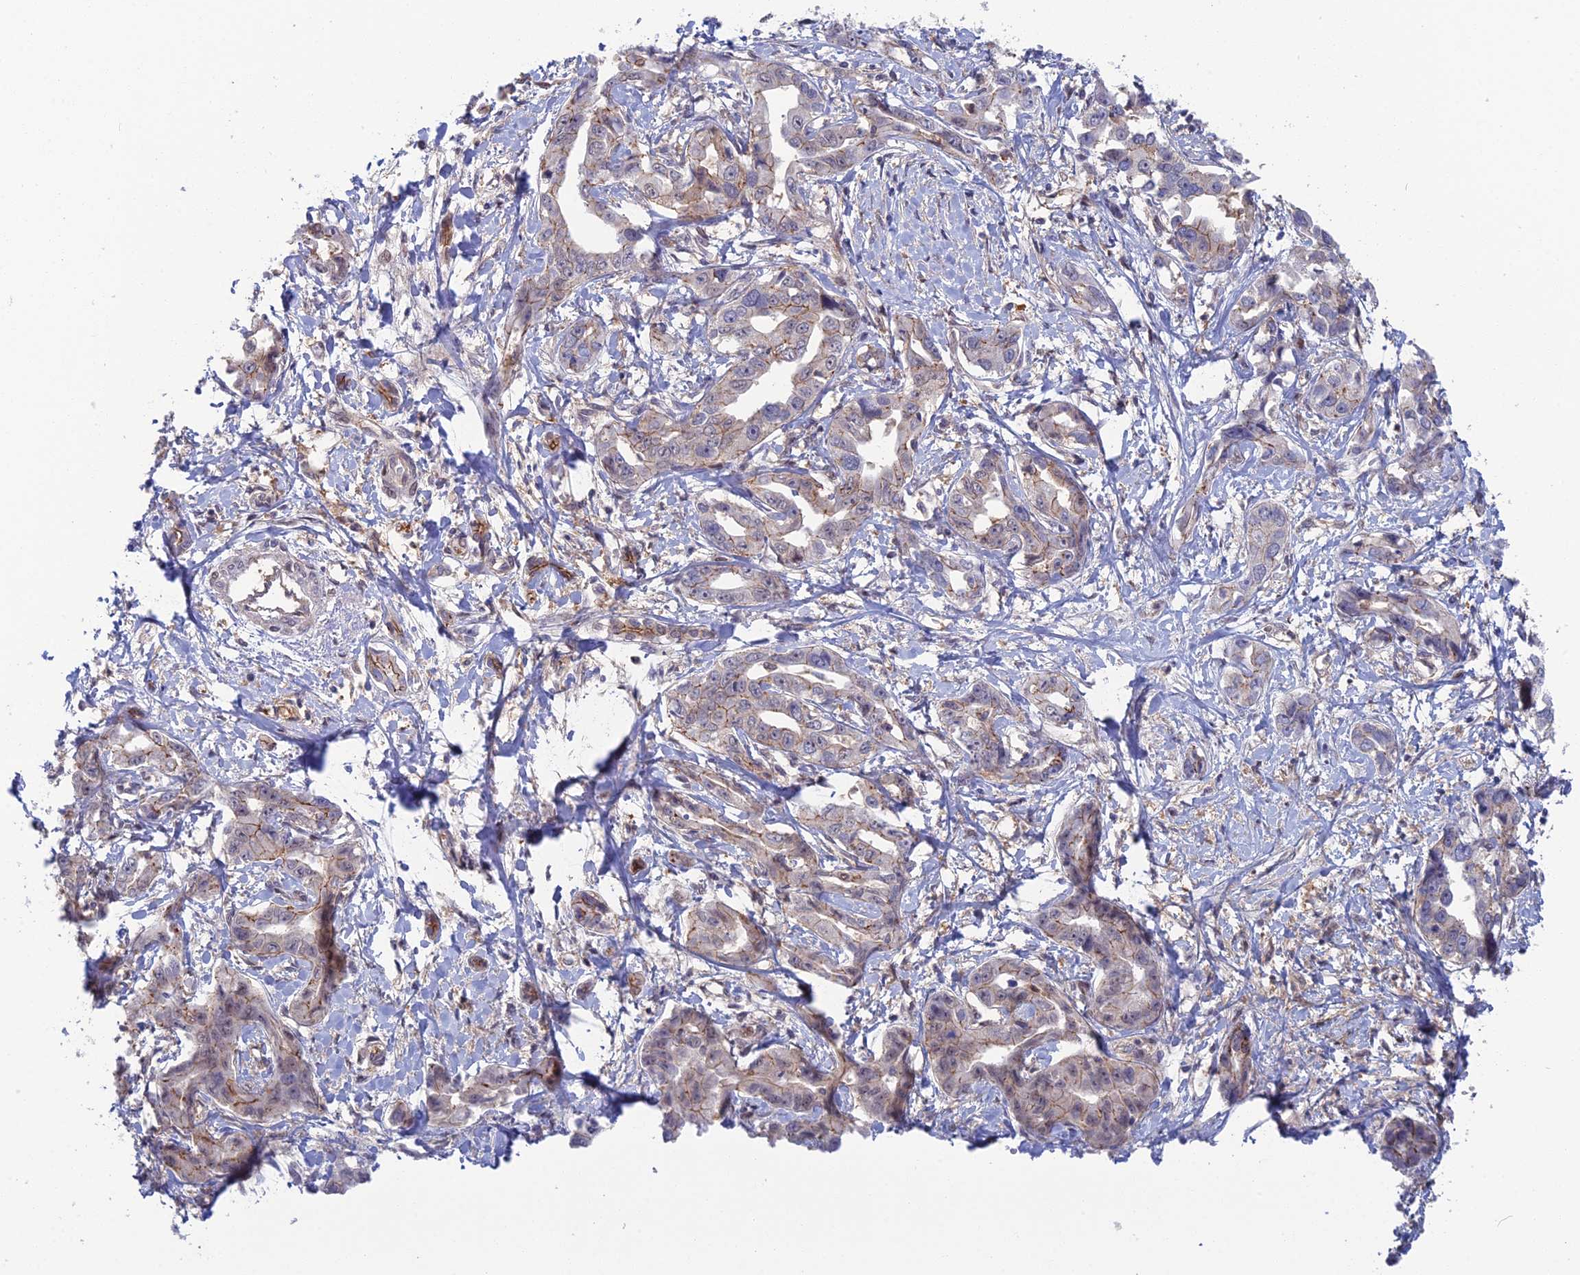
{"staining": {"intensity": "weak", "quantity": "25%-75%", "location": "cytoplasmic/membranous"}, "tissue": "liver cancer", "cell_type": "Tumor cells", "image_type": "cancer", "snomed": [{"axis": "morphology", "description": "Cholangiocarcinoma"}, {"axis": "topography", "description": "Liver"}], "caption": "The immunohistochemical stain labels weak cytoplasmic/membranous positivity in tumor cells of liver cancer tissue.", "gene": "ABHD1", "patient": {"sex": "male", "age": 59}}